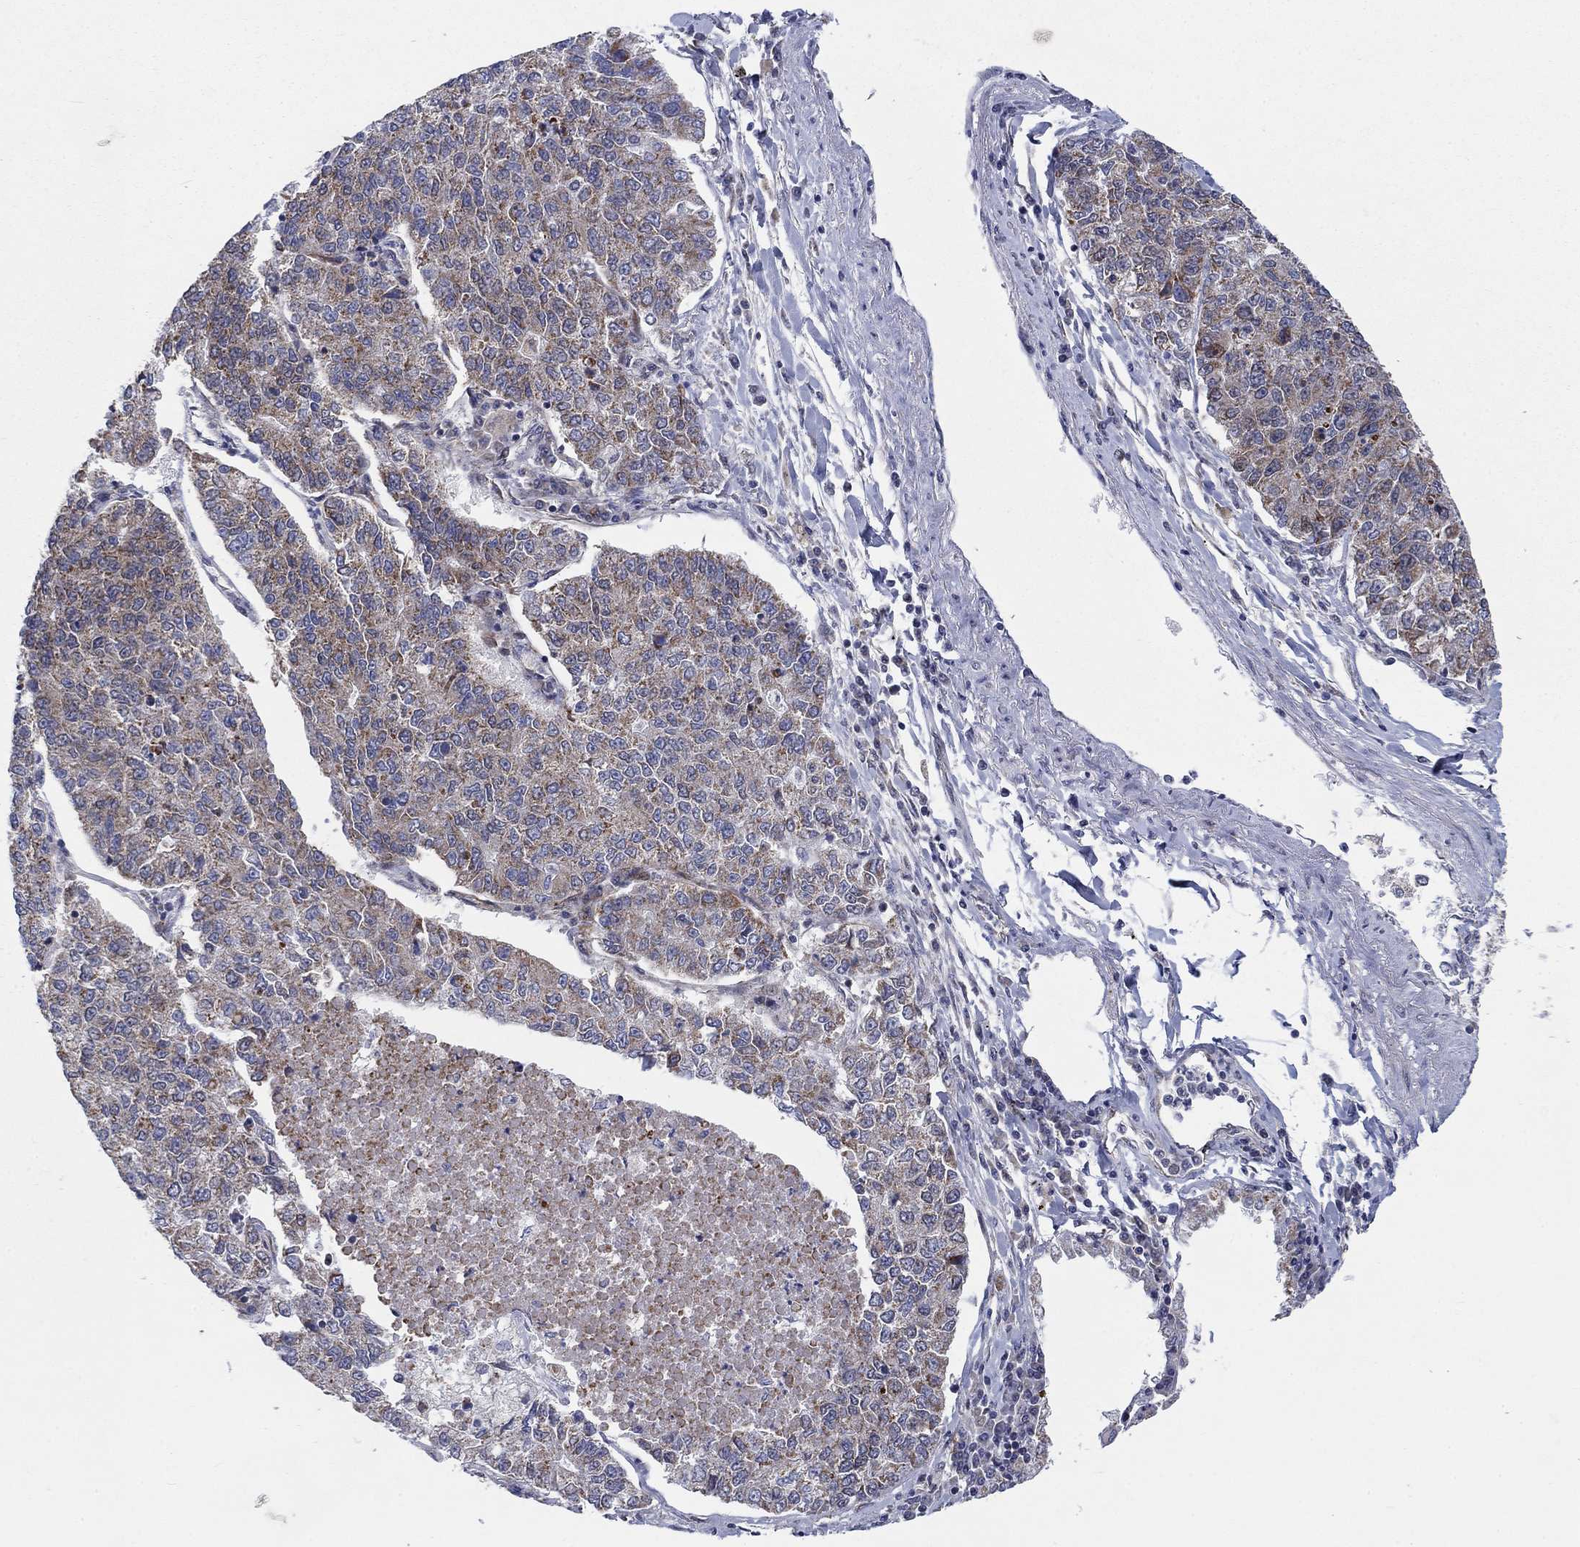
{"staining": {"intensity": "weak", "quantity": "25%-75%", "location": "cytoplasmic/membranous"}, "tissue": "lung cancer", "cell_type": "Tumor cells", "image_type": "cancer", "snomed": [{"axis": "morphology", "description": "Adenocarcinoma, NOS"}, {"axis": "topography", "description": "Lung"}], "caption": "A low amount of weak cytoplasmic/membranous positivity is present in approximately 25%-75% of tumor cells in lung cancer (adenocarcinoma) tissue. Immunohistochemistry stains the protein in brown and the nuclei are stained blue.", "gene": "SLC35F2", "patient": {"sex": "male", "age": 49}}